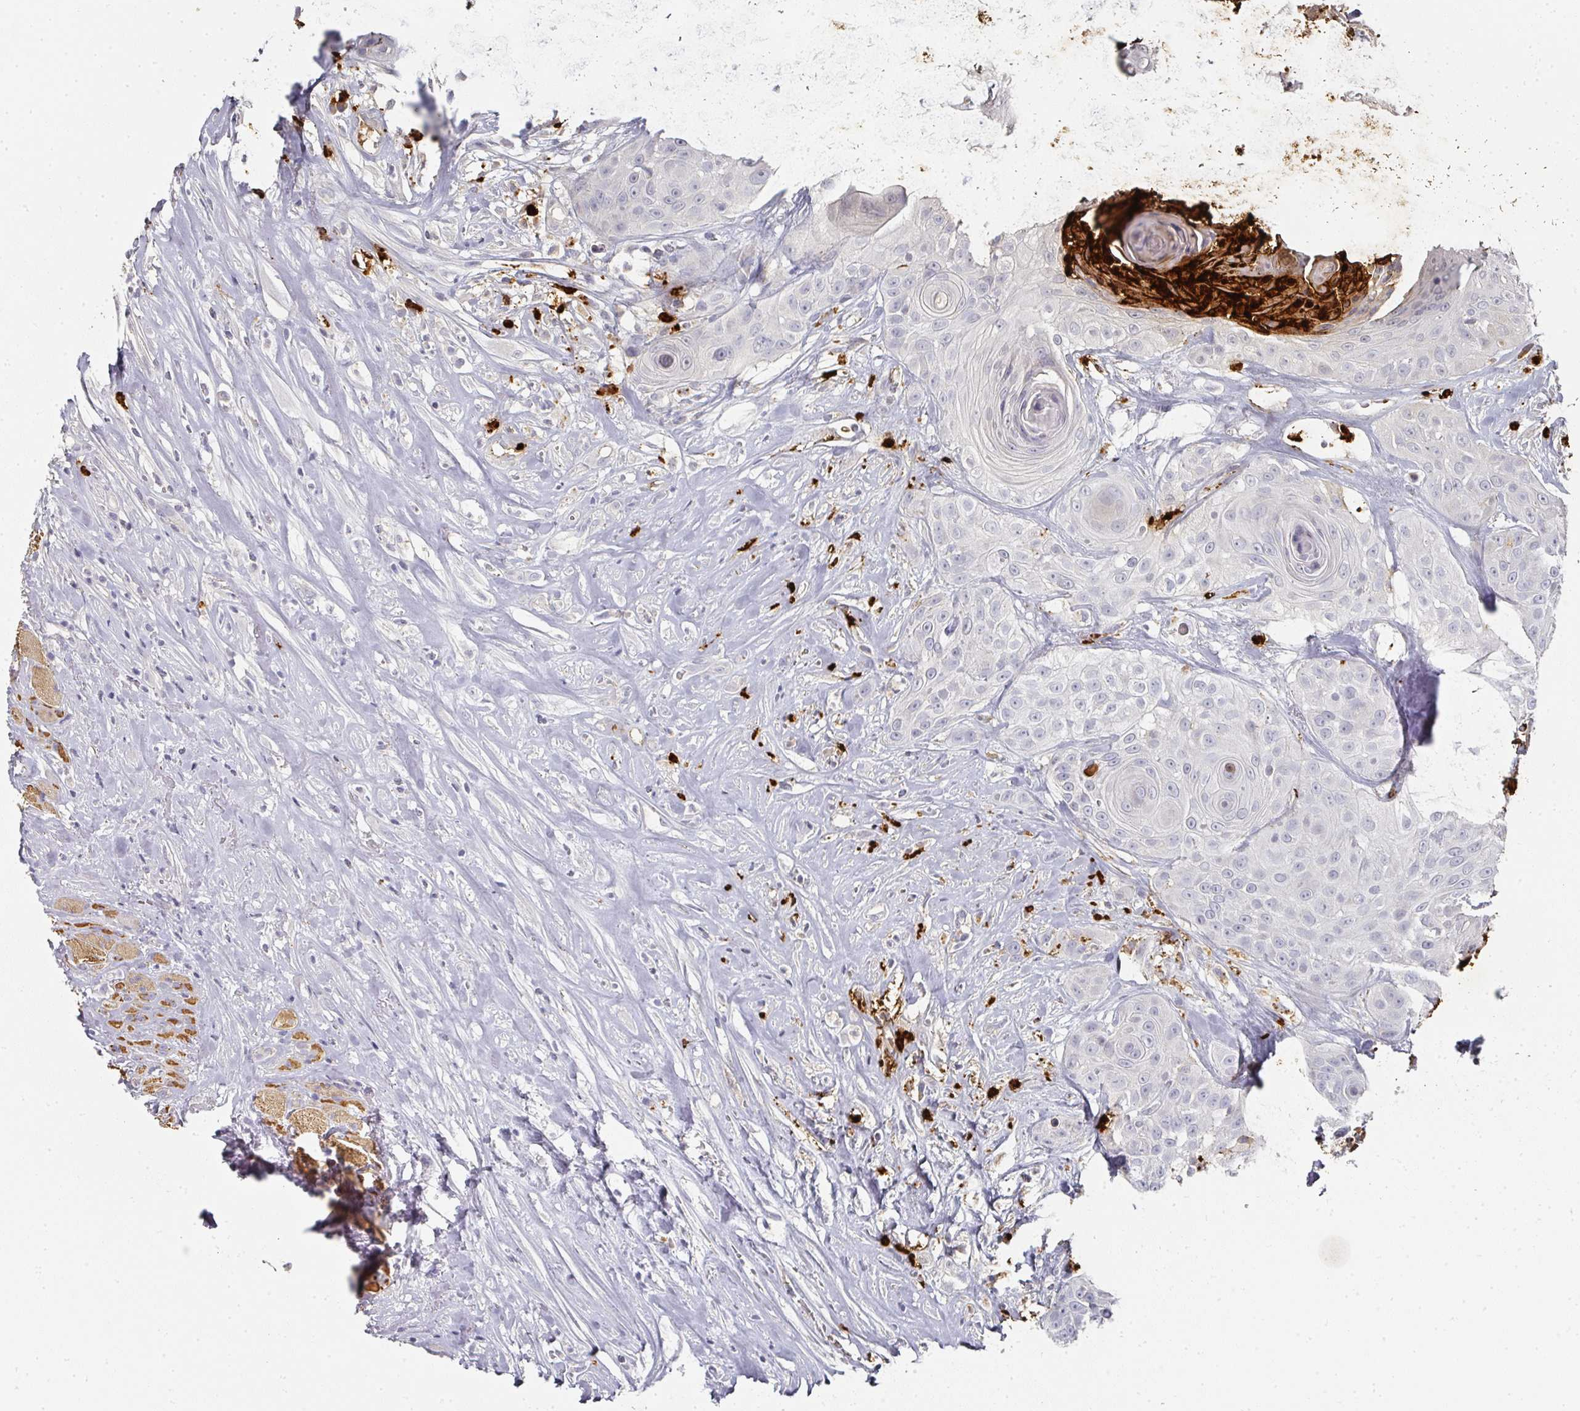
{"staining": {"intensity": "negative", "quantity": "none", "location": "none"}, "tissue": "head and neck cancer", "cell_type": "Tumor cells", "image_type": "cancer", "snomed": [{"axis": "morphology", "description": "Squamous cell carcinoma, NOS"}, {"axis": "topography", "description": "Head-Neck"}], "caption": "Head and neck cancer (squamous cell carcinoma) was stained to show a protein in brown. There is no significant positivity in tumor cells. (DAB immunohistochemistry visualized using brightfield microscopy, high magnification).", "gene": "CAMP", "patient": {"sex": "male", "age": 83}}